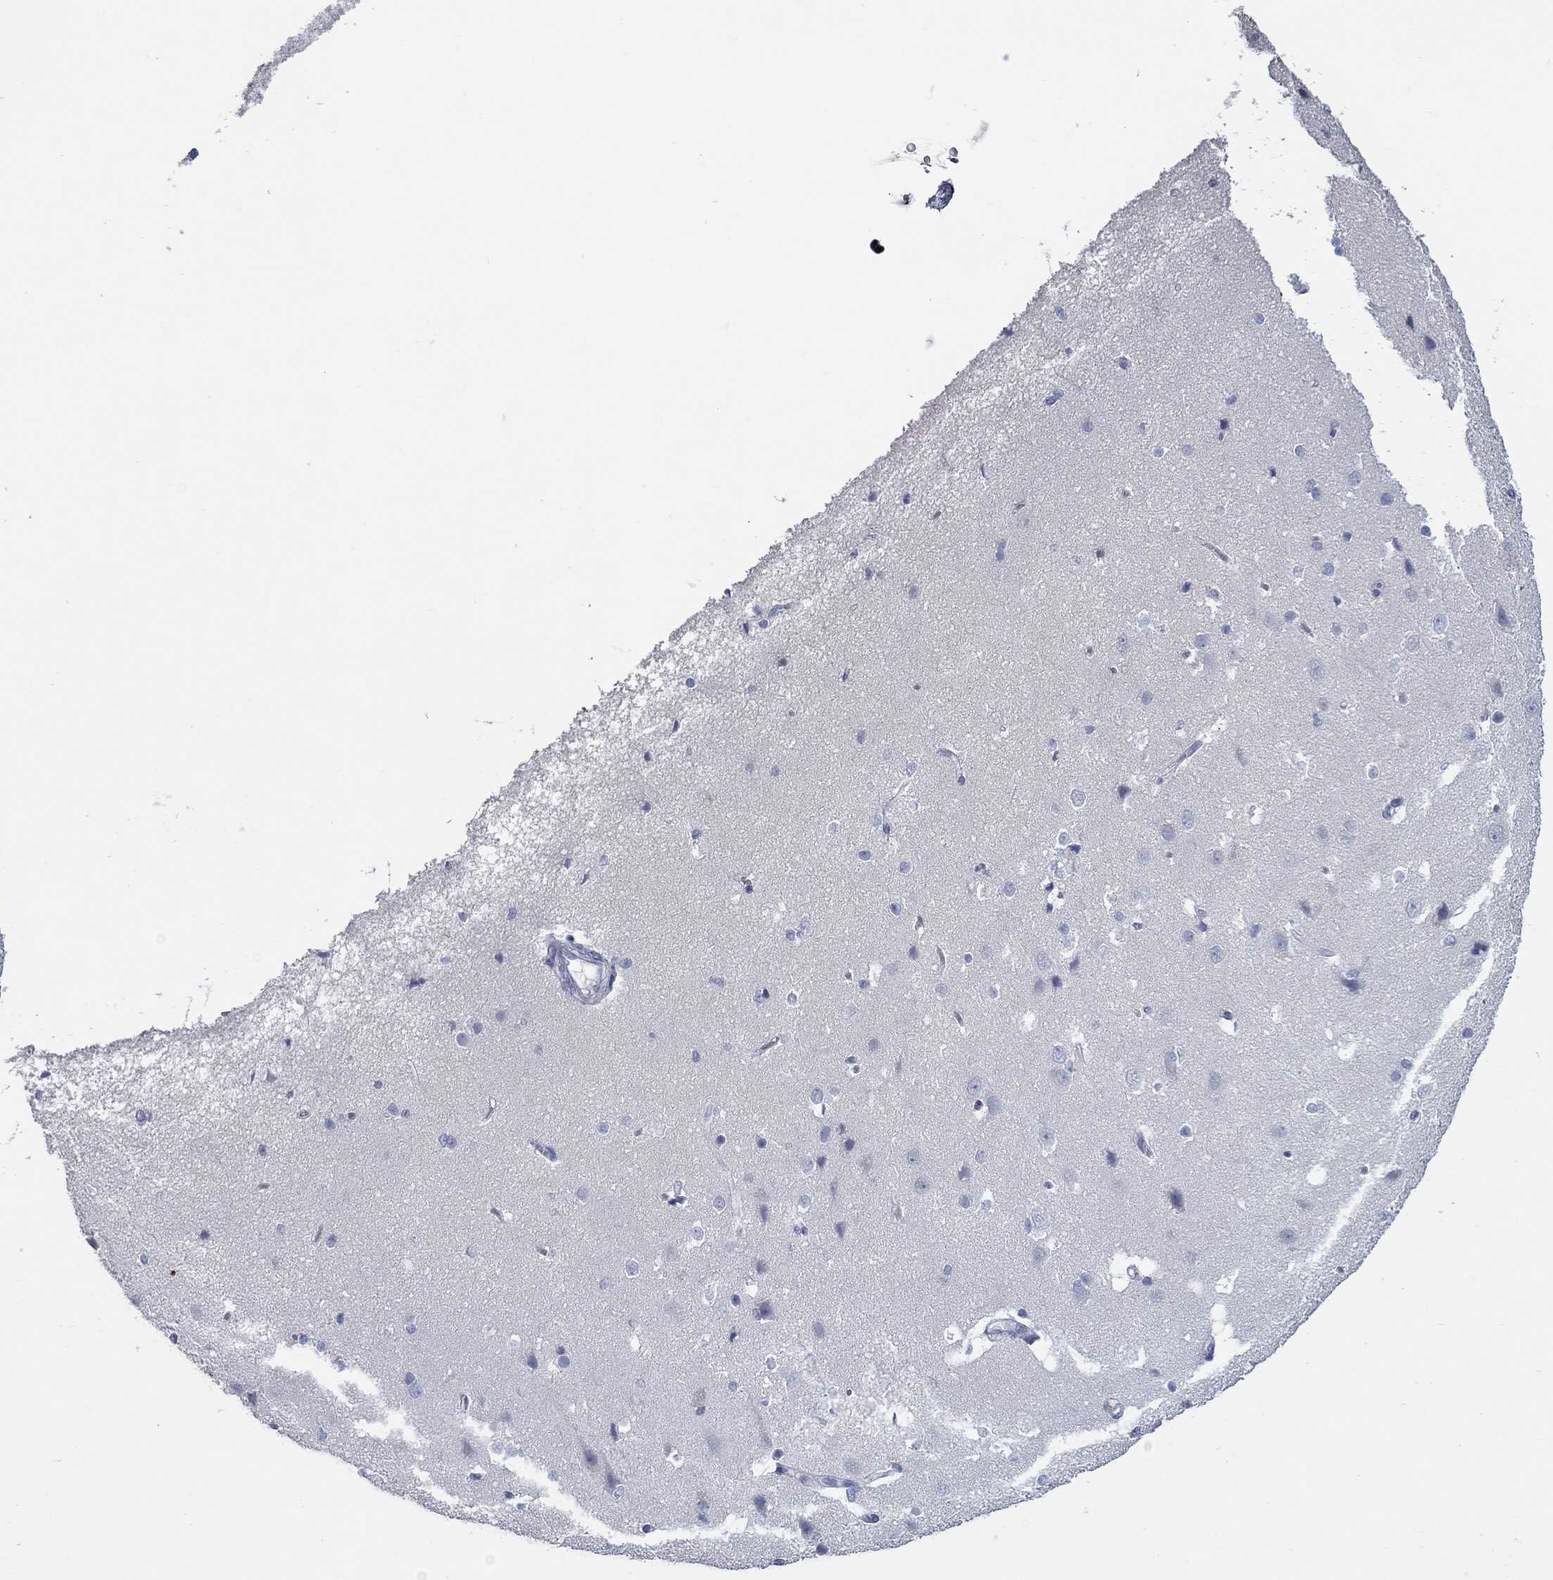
{"staining": {"intensity": "negative", "quantity": "none", "location": "none"}, "tissue": "cerebral cortex", "cell_type": "Endothelial cells", "image_type": "normal", "snomed": [{"axis": "morphology", "description": "Normal tissue, NOS"}, {"axis": "topography", "description": "Cerebral cortex"}], "caption": "Human cerebral cortex stained for a protein using immunohistochemistry (IHC) reveals no expression in endothelial cells.", "gene": "KIRREL2", "patient": {"sex": "male", "age": 37}}